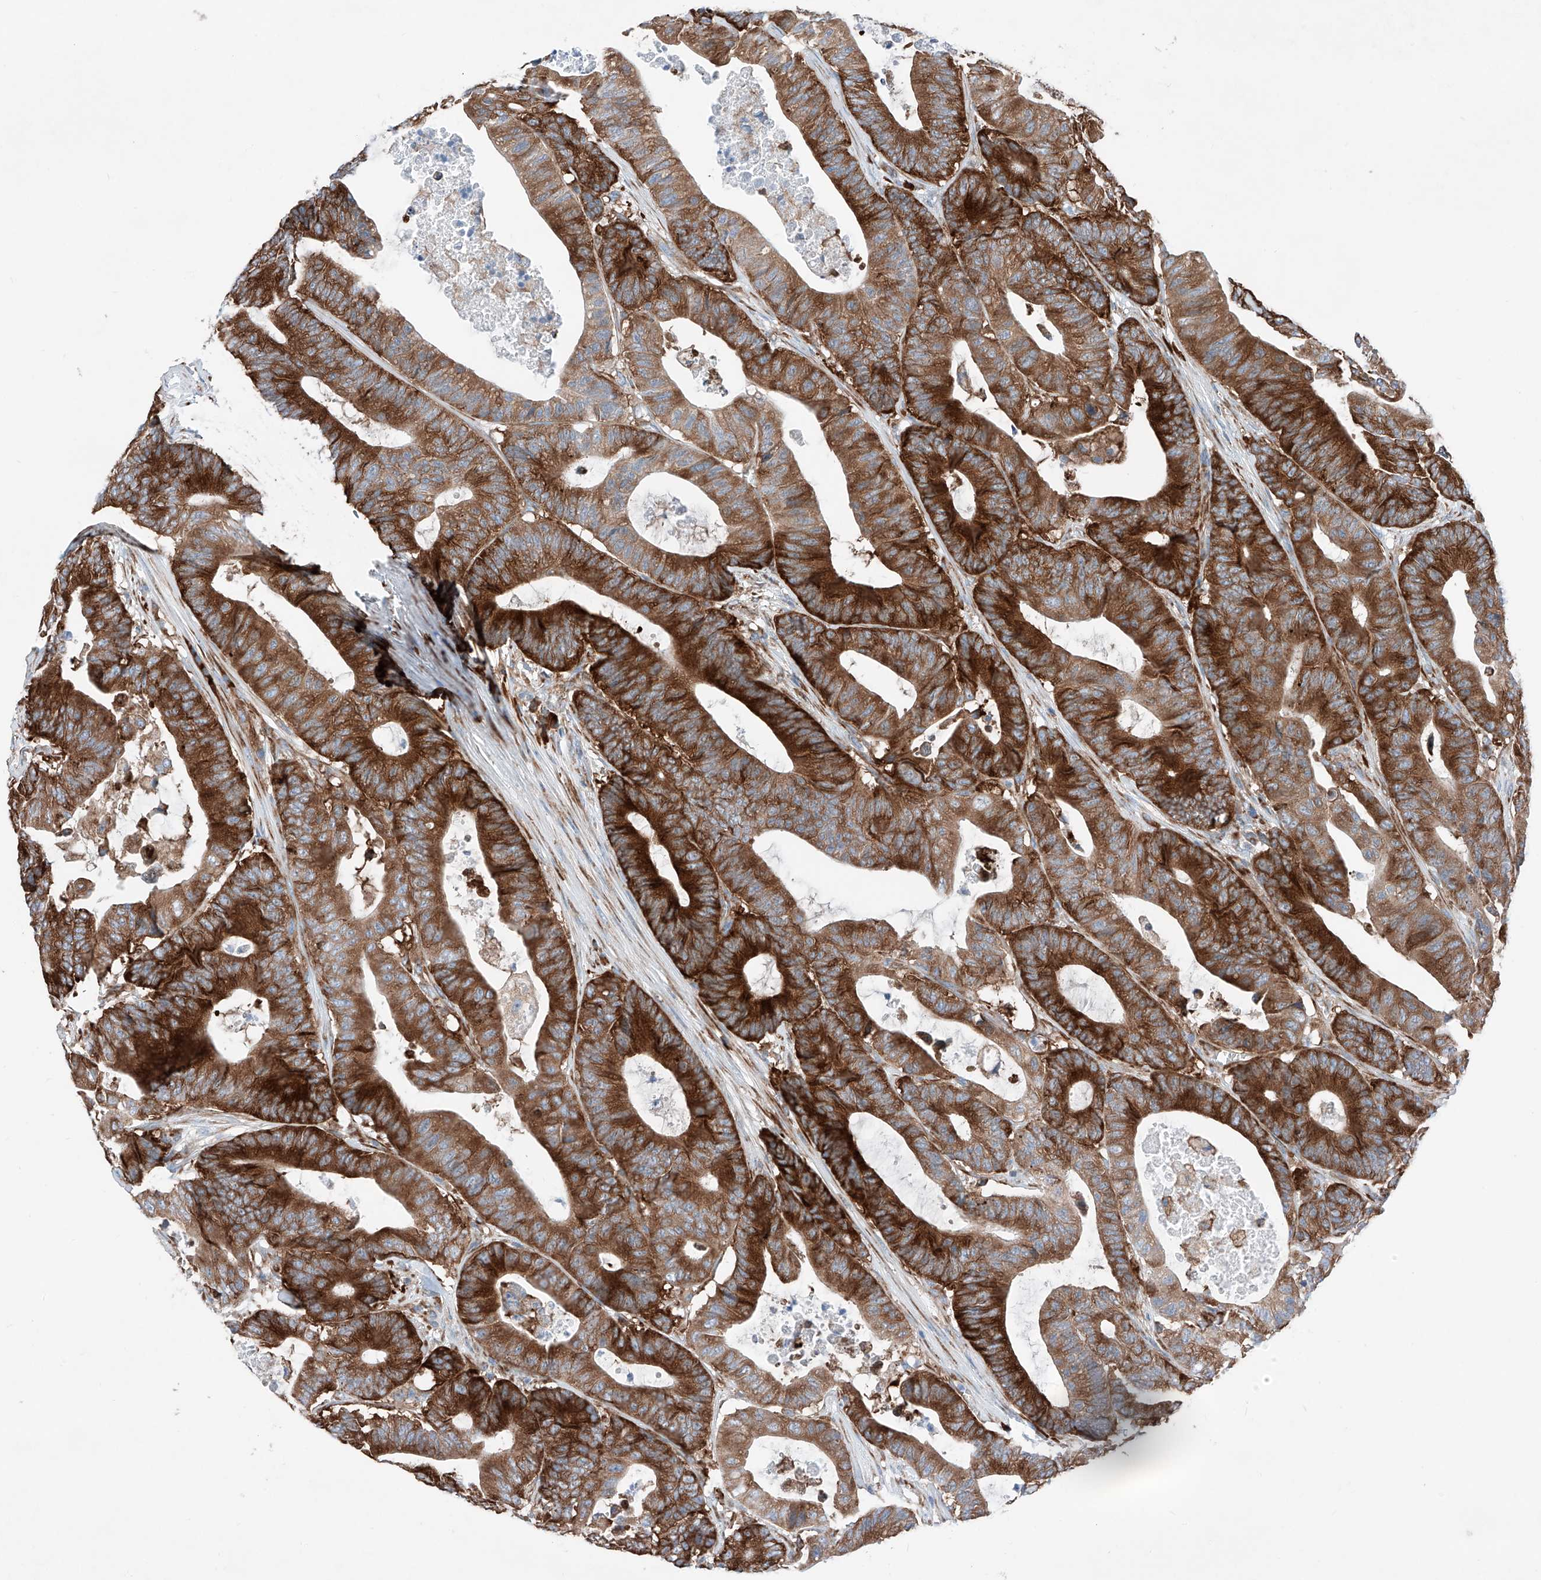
{"staining": {"intensity": "strong", "quantity": ">75%", "location": "cytoplasmic/membranous"}, "tissue": "colorectal cancer", "cell_type": "Tumor cells", "image_type": "cancer", "snomed": [{"axis": "morphology", "description": "Adenocarcinoma, NOS"}, {"axis": "topography", "description": "Colon"}], "caption": "Immunohistochemical staining of adenocarcinoma (colorectal) demonstrates high levels of strong cytoplasmic/membranous protein expression in approximately >75% of tumor cells. Using DAB (brown) and hematoxylin (blue) stains, captured at high magnification using brightfield microscopy.", "gene": "CRELD1", "patient": {"sex": "female", "age": 84}}